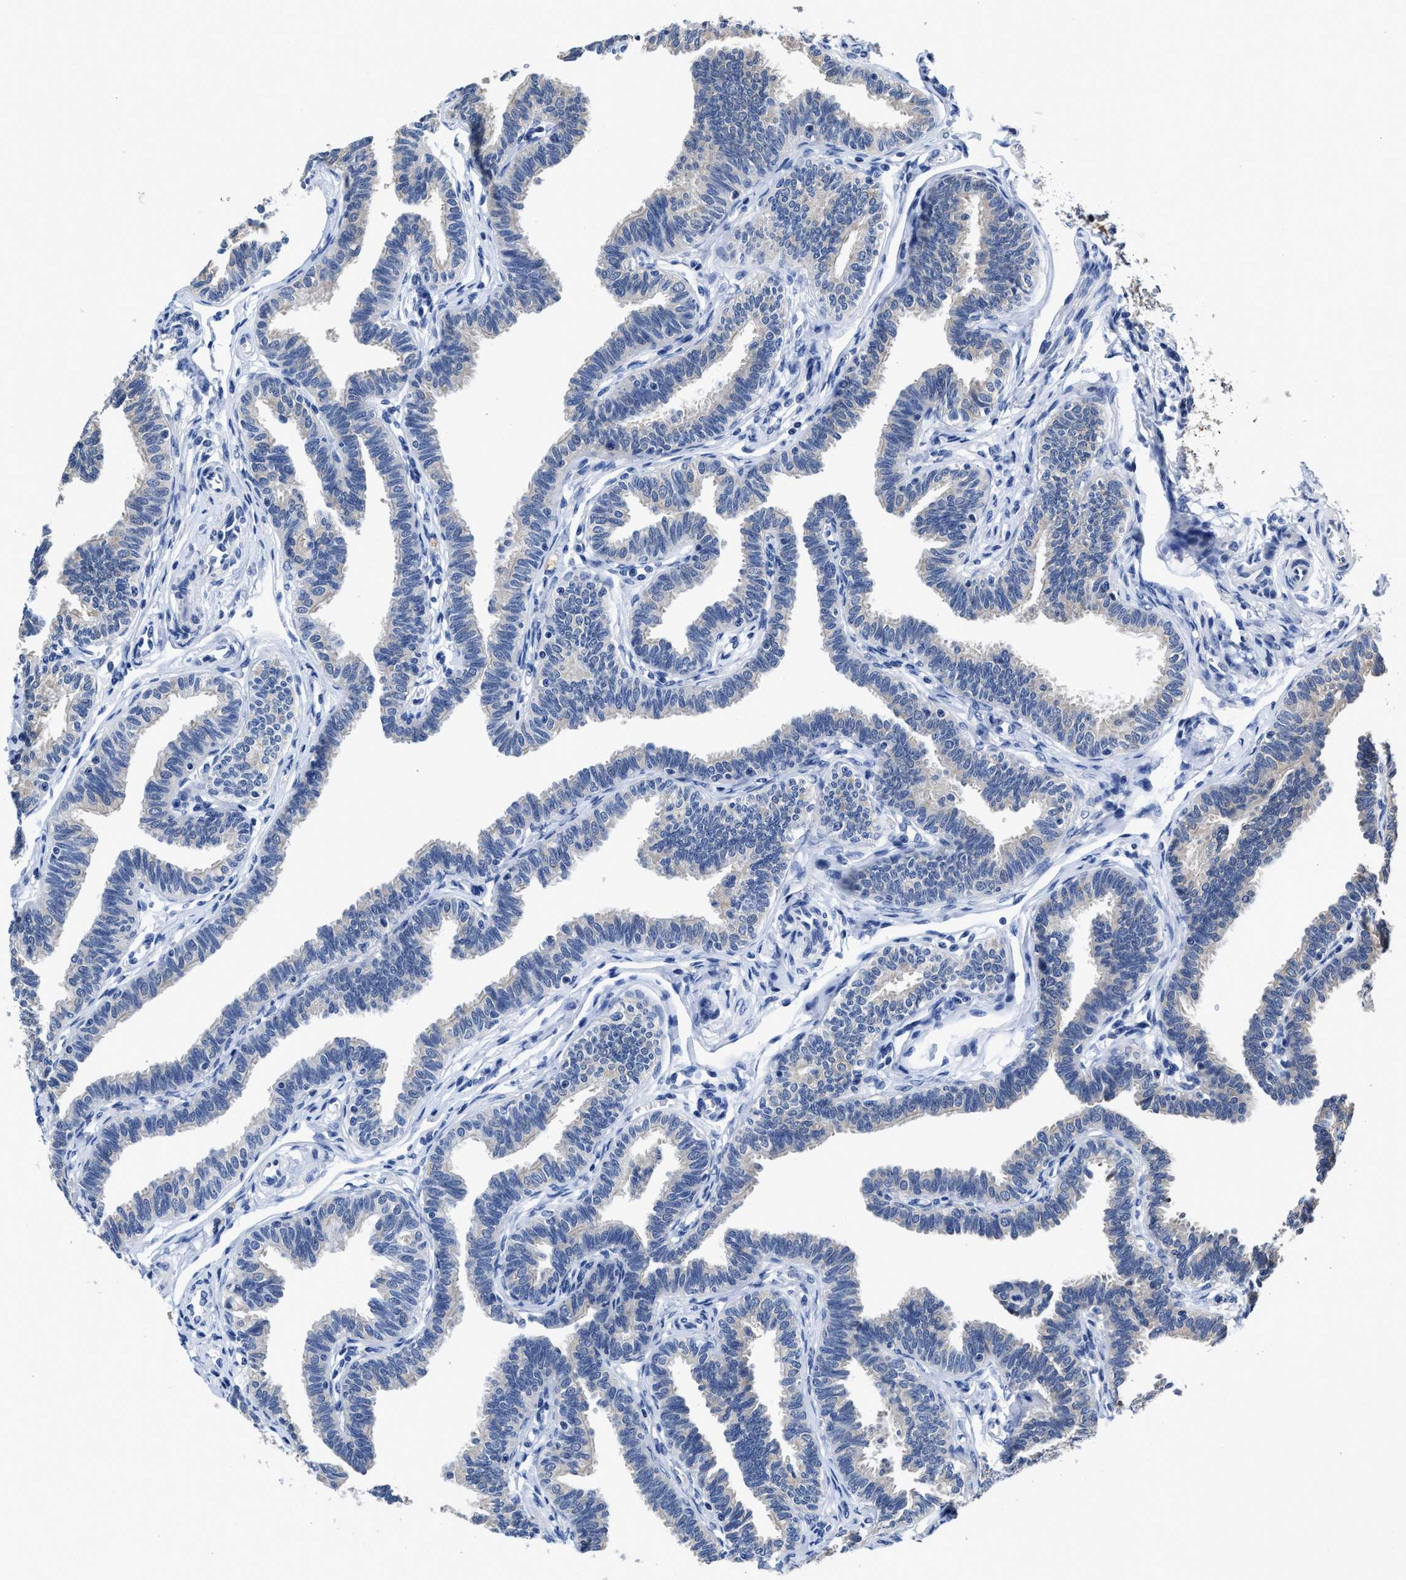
{"staining": {"intensity": "negative", "quantity": "none", "location": "none"}, "tissue": "fallopian tube", "cell_type": "Glandular cells", "image_type": "normal", "snomed": [{"axis": "morphology", "description": "Normal tissue, NOS"}, {"axis": "topography", "description": "Fallopian tube"}, {"axis": "topography", "description": "Ovary"}], "caption": "IHC image of normal fallopian tube: fallopian tube stained with DAB exhibits no significant protein expression in glandular cells. (Brightfield microscopy of DAB (3,3'-diaminobenzidine) IHC at high magnification).", "gene": "HOOK1", "patient": {"sex": "female", "age": 23}}